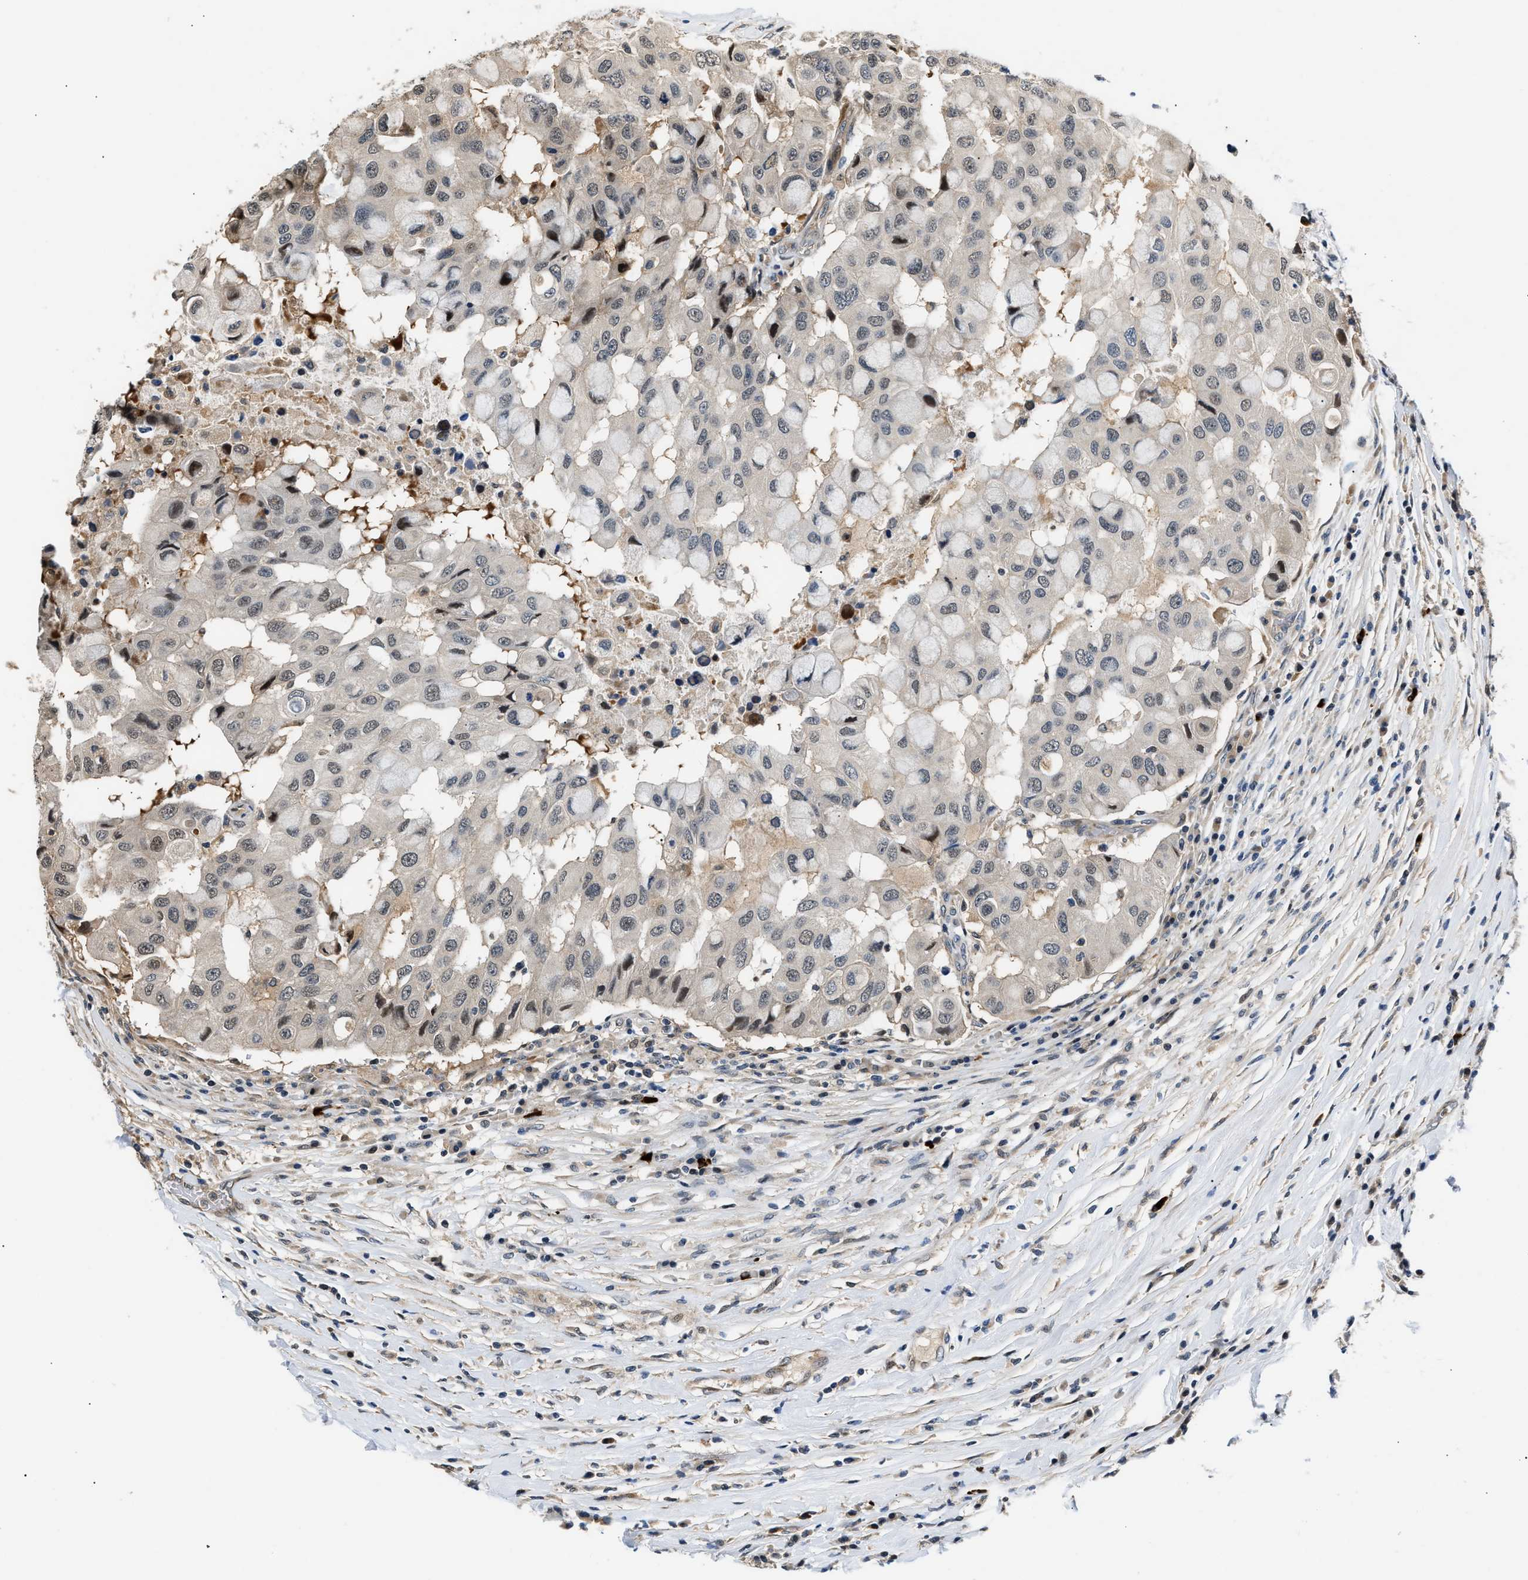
{"staining": {"intensity": "weak", "quantity": "<25%", "location": "cytoplasmic/membranous,nuclear"}, "tissue": "breast cancer", "cell_type": "Tumor cells", "image_type": "cancer", "snomed": [{"axis": "morphology", "description": "Duct carcinoma"}, {"axis": "topography", "description": "Breast"}], "caption": "IHC micrograph of neoplastic tissue: human breast cancer stained with DAB (3,3'-diaminobenzidine) reveals no significant protein staining in tumor cells.", "gene": "TUT7", "patient": {"sex": "female", "age": 27}}